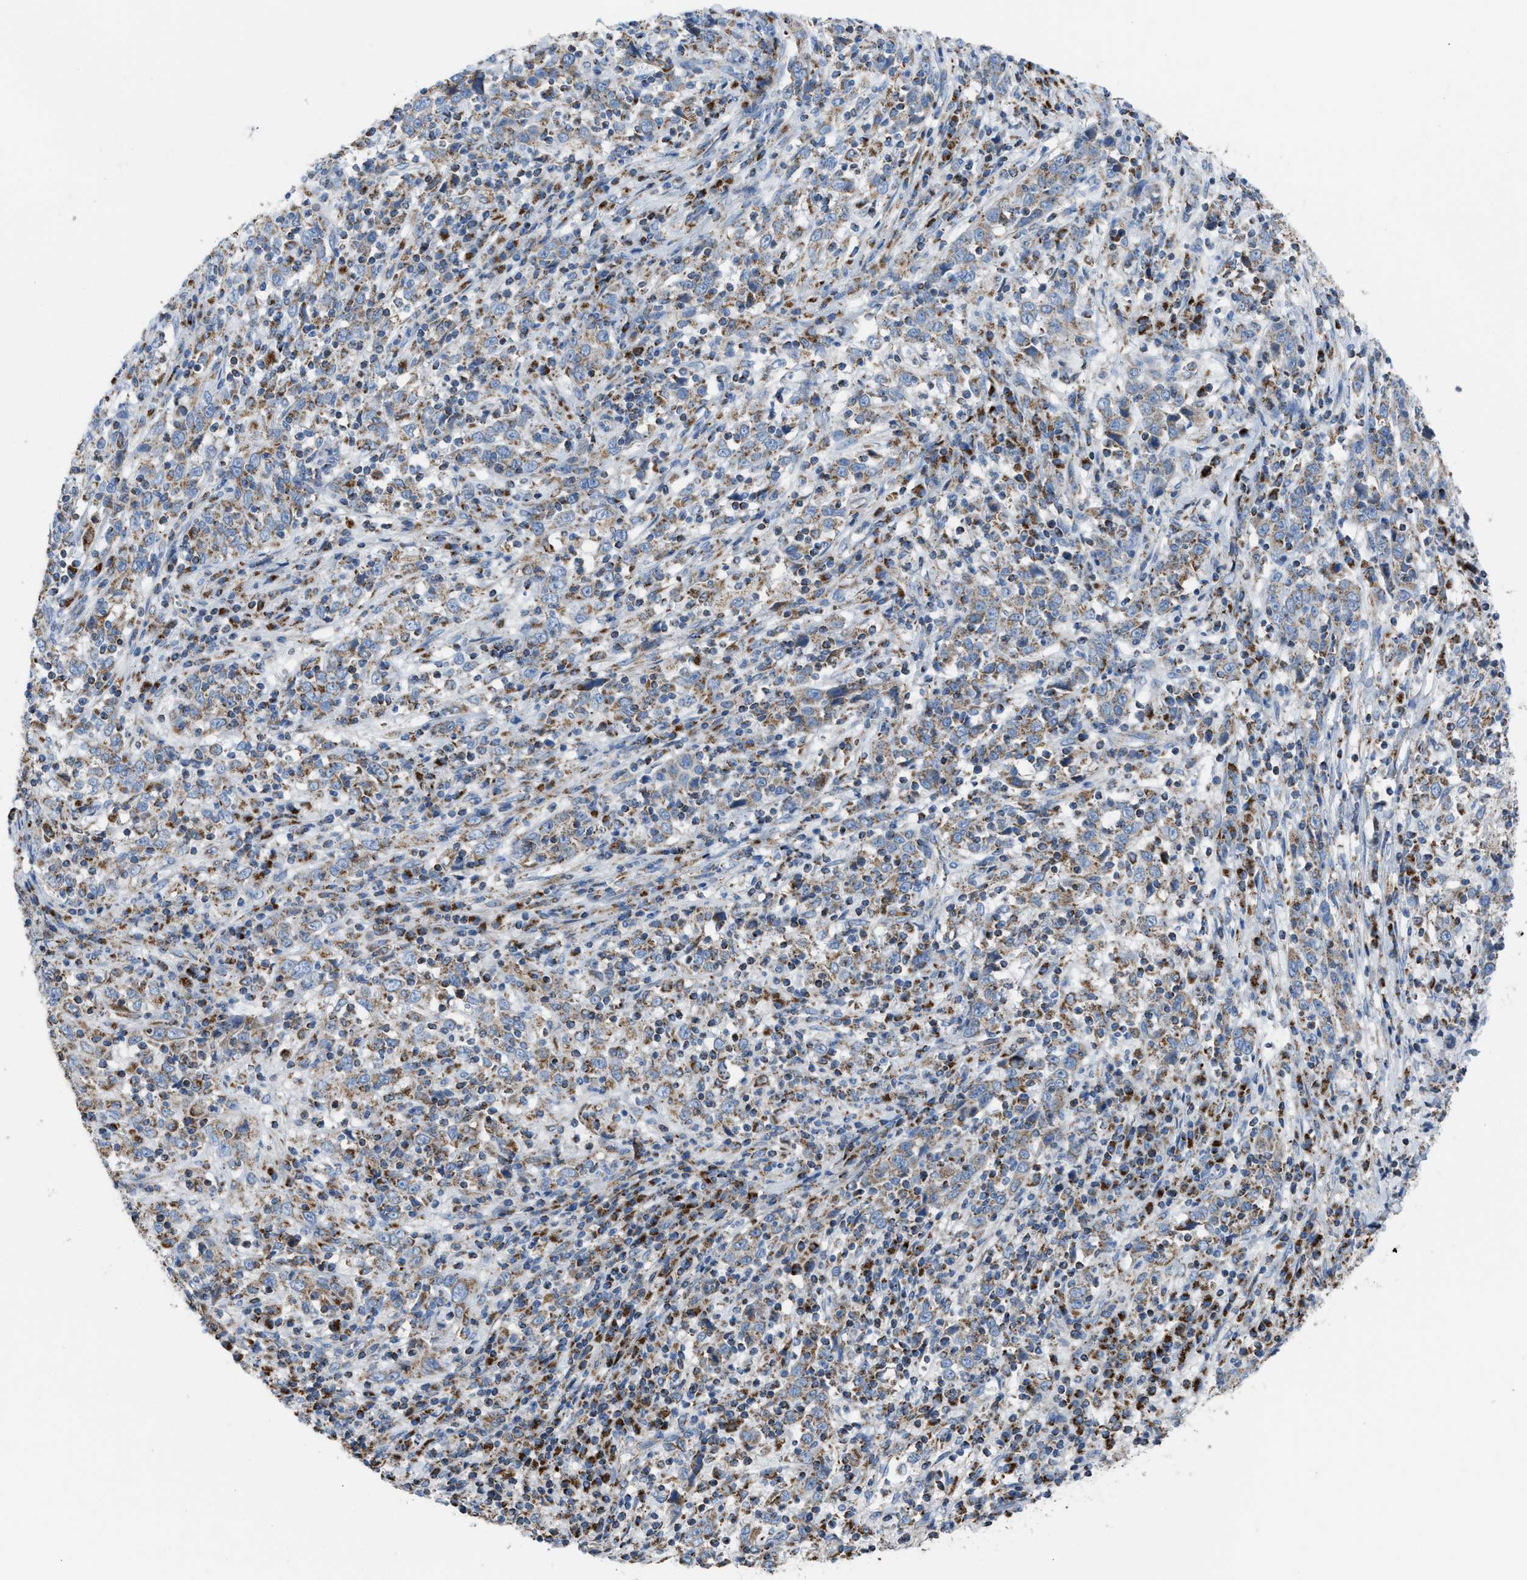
{"staining": {"intensity": "weak", "quantity": ">75%", "location": "cytoplasmic/membranous"}, "tissue": "cervical cancer", "cell_type": "Tumor cells", "image_type": "cancer", "snomed": [{"axis": "morphology", "description": "Squamous cell carcinoma, NOS"}, {"axis": "topography", "description": "Cervix"}], "caption": "Tumor cells reveal weak cytoplasmic/membranous positivity in about >75% of cells in cervical cancer (squamous cell carcinoma).", "gene": "ETFB", "patient": {"sex": "female", "age": 46}}